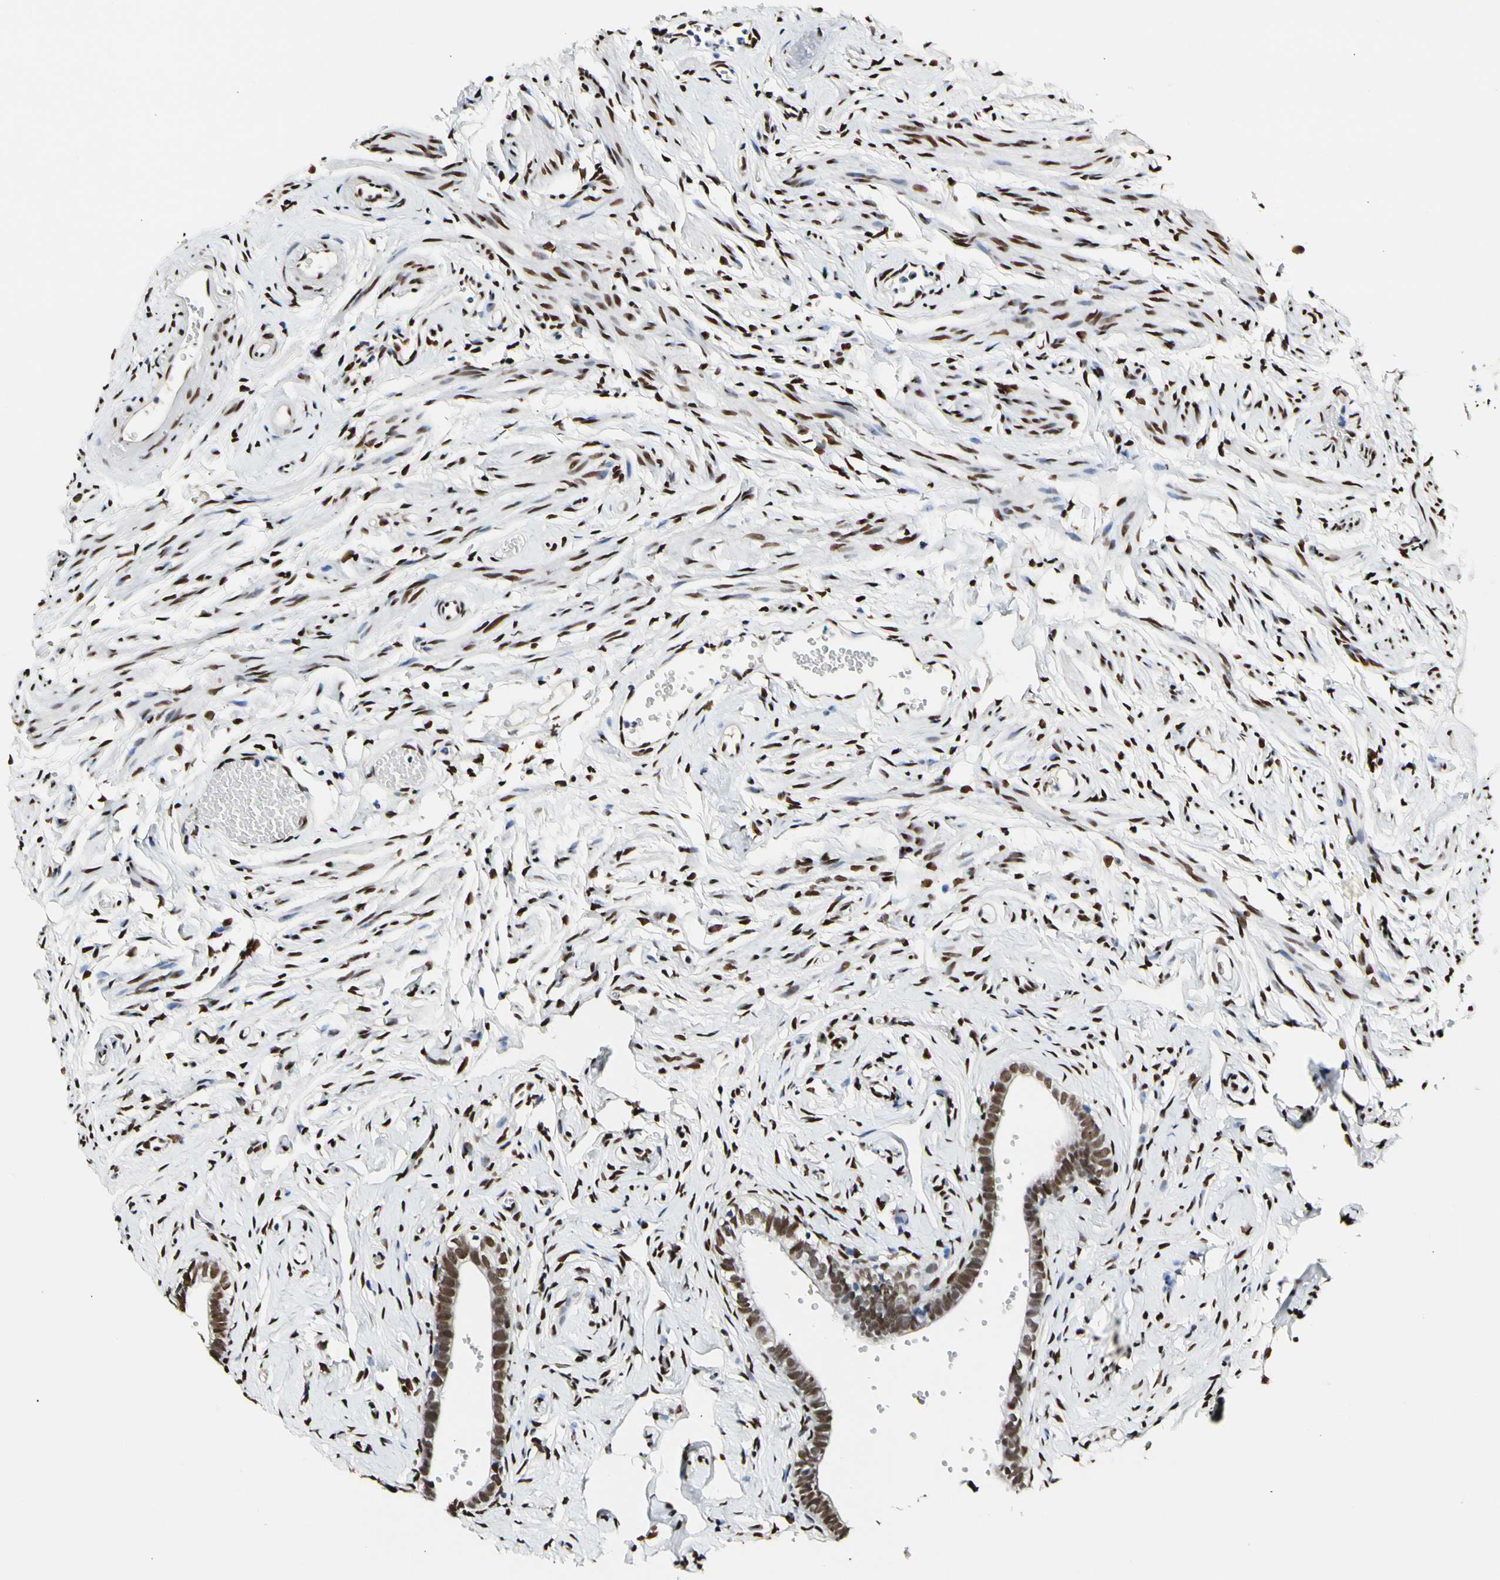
{"staining": {"intensity": "moderate", "quantity": ">75%", "location": "nuclear"}, "tissue": "fallopian tube", "cell_type": "Glandular cells", "image_type": "normal", "snomed": [{"axis": "morphology", "description": "Normal tissue, NOS"}, {"axis": "topography", "description": "Fallopian tube"}], "caption": "The photomicrograph demonstrates immunohistochemical staining of normal fallopian tube. There is moderate nuclear positivity is identified in about >75% of glandular cells.", "gene": "NFIA", "patient": {"sex": "female", "age": 71}}